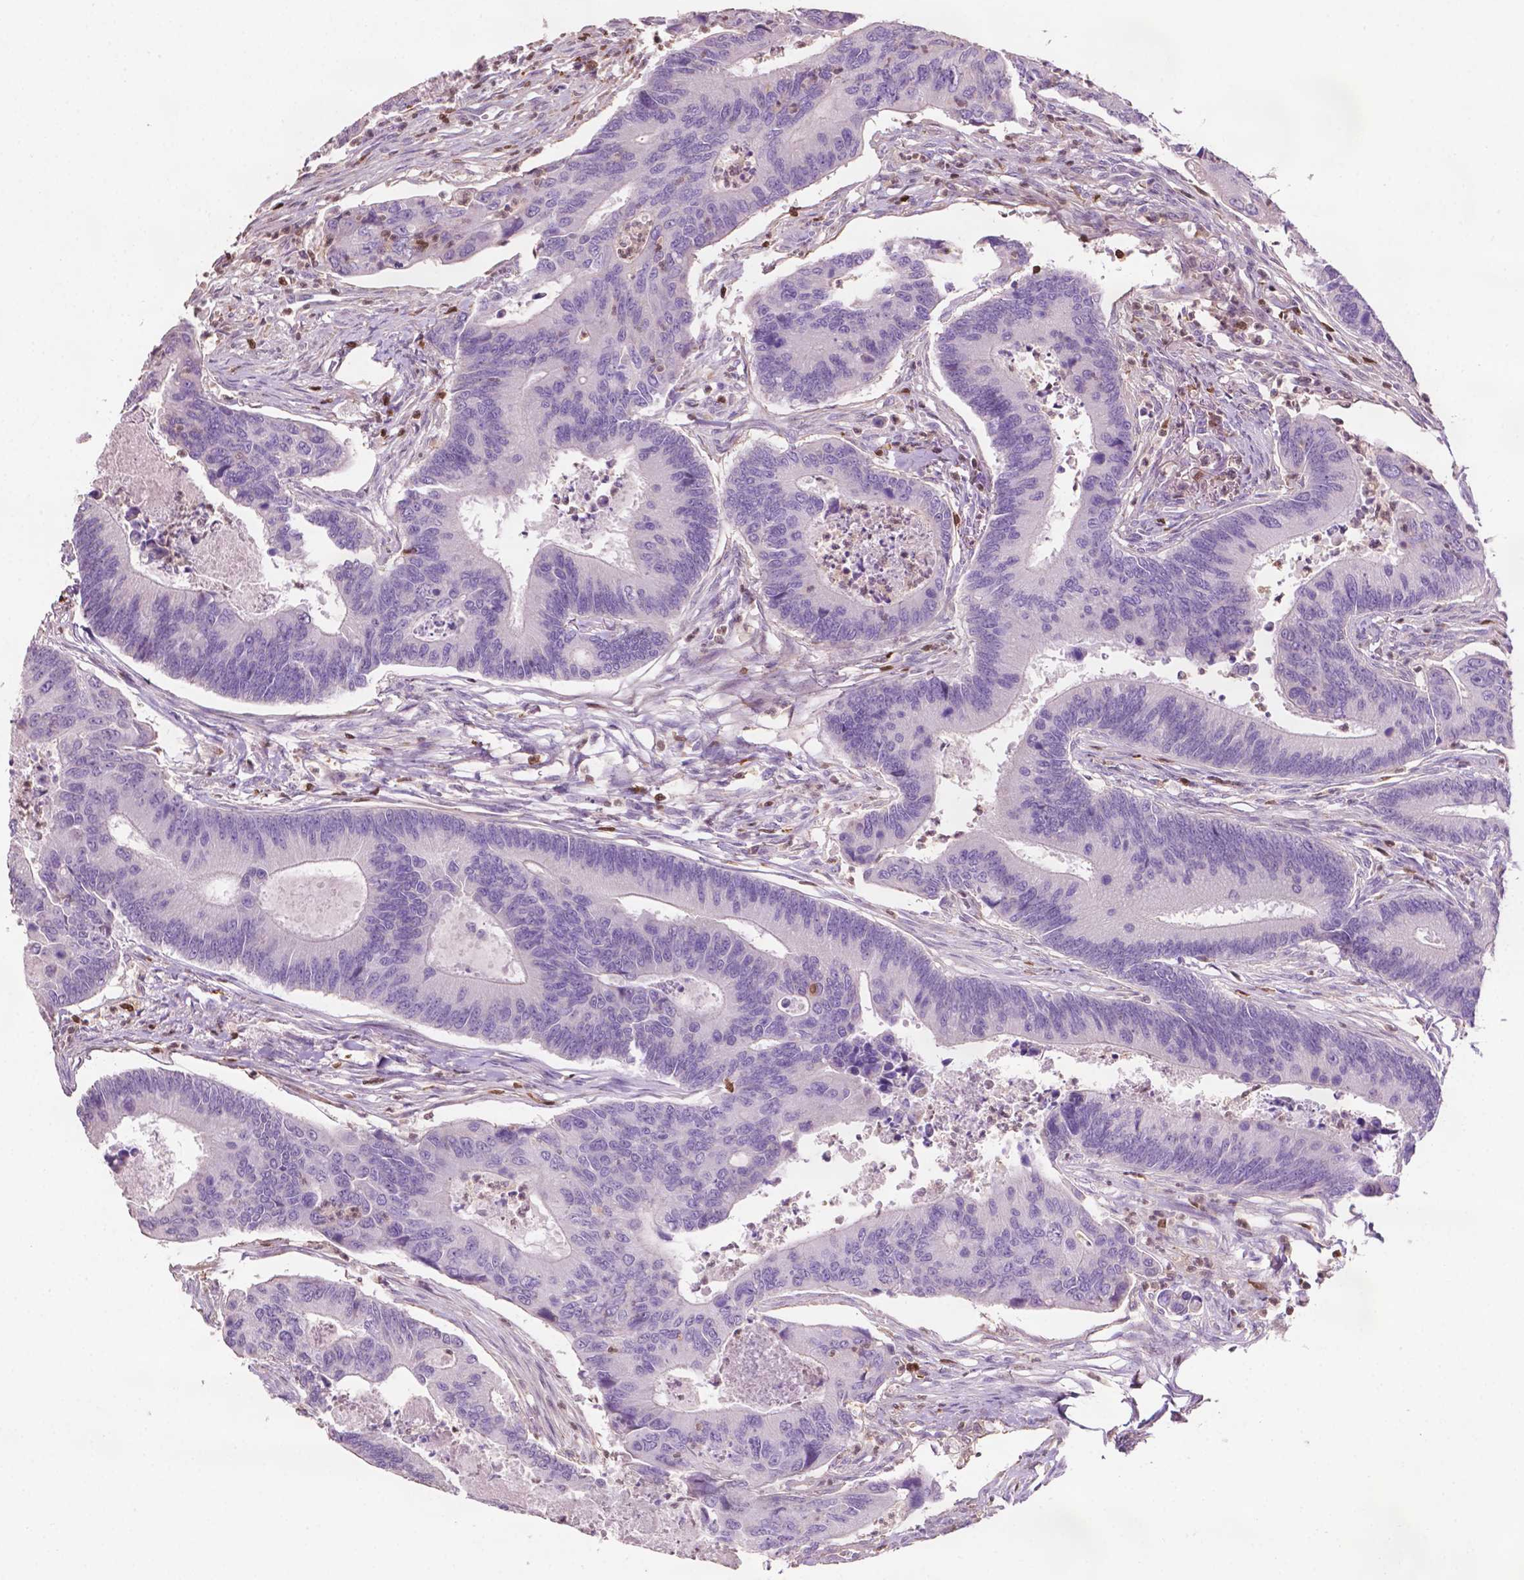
{"staining": {"intensity": "negative", "quantity": "none", "location": "none"}, "tissue": "colorectal cancer", "cell_type": "Tumor cells", "image_type": "cancer", "snomed": [{"axis": "morphology", "description": "Adenocarcinoma, NOS"}, {"axis": "topography", "description": "Colon"}], "caption": "Colorectal adenocarcinoma was stained to show a protein in brown. There is no significant positivity in tumor cells.", "gene": "TBC1D10C", "patient": {"sex": "female", "age": 67}}